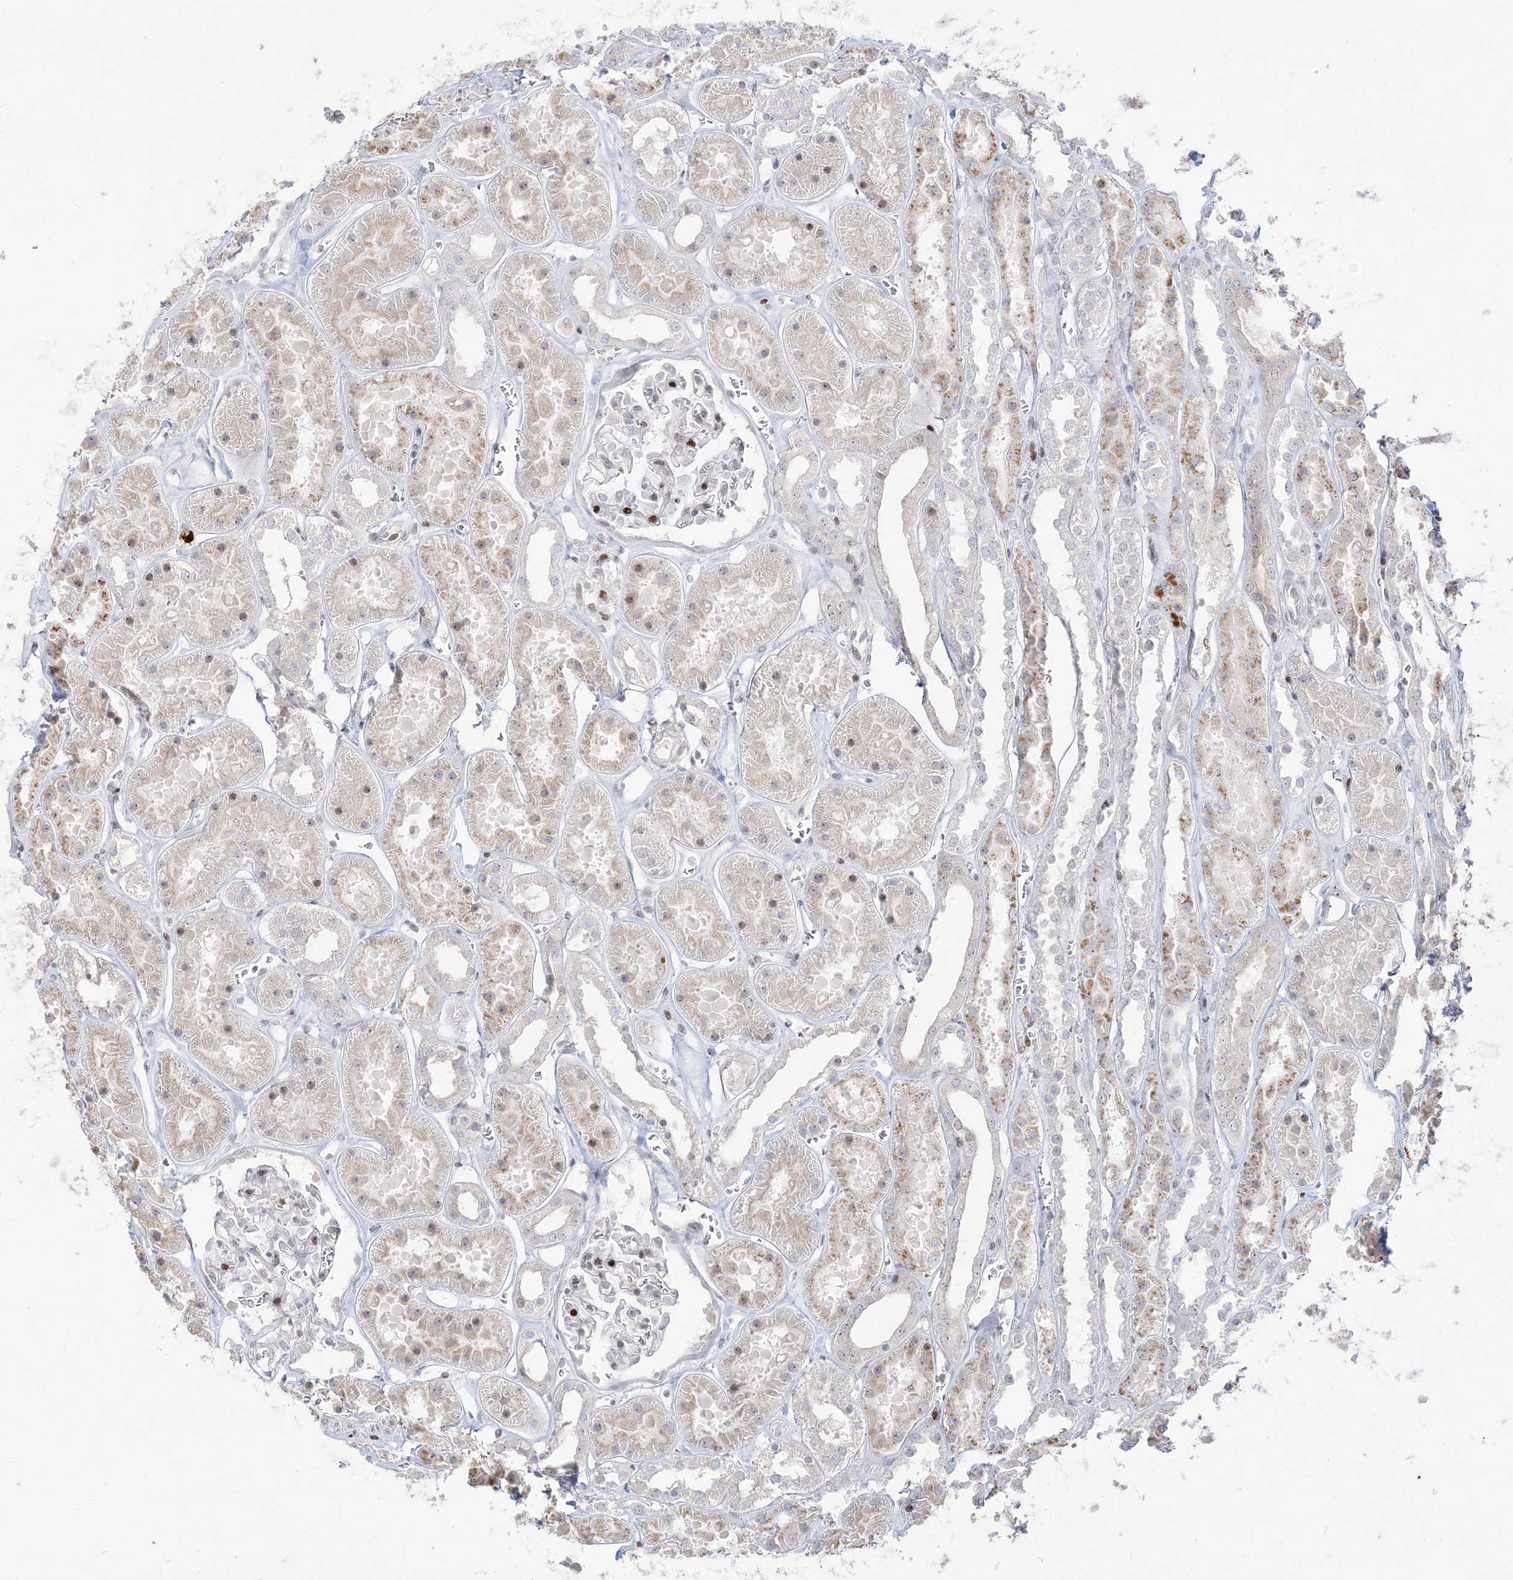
{"staining": {"intensity": "moderate", "quantity": "<25%", "location": "nuclear"}, "tissue": "kidney", "cell_type": "Cells in glomeruli", "image_type": "normal", "snomed": [{"axis": "morphology", "description": "Normal tissue, NOS"}, {"axis": "topography", "description": "Kidney"}], "caption": "High-power microscopy captured an immunohistochemistry image of unremarkable kidney, revealing moderate nuclear positivity in approximately <25% of cells in glomeruli. Immunohistochemistry stains the protein of interest in brown and the nuclei are stained blue.", "gene": "SH3BP4", "patient": {"sex": "female", "age": 41}}